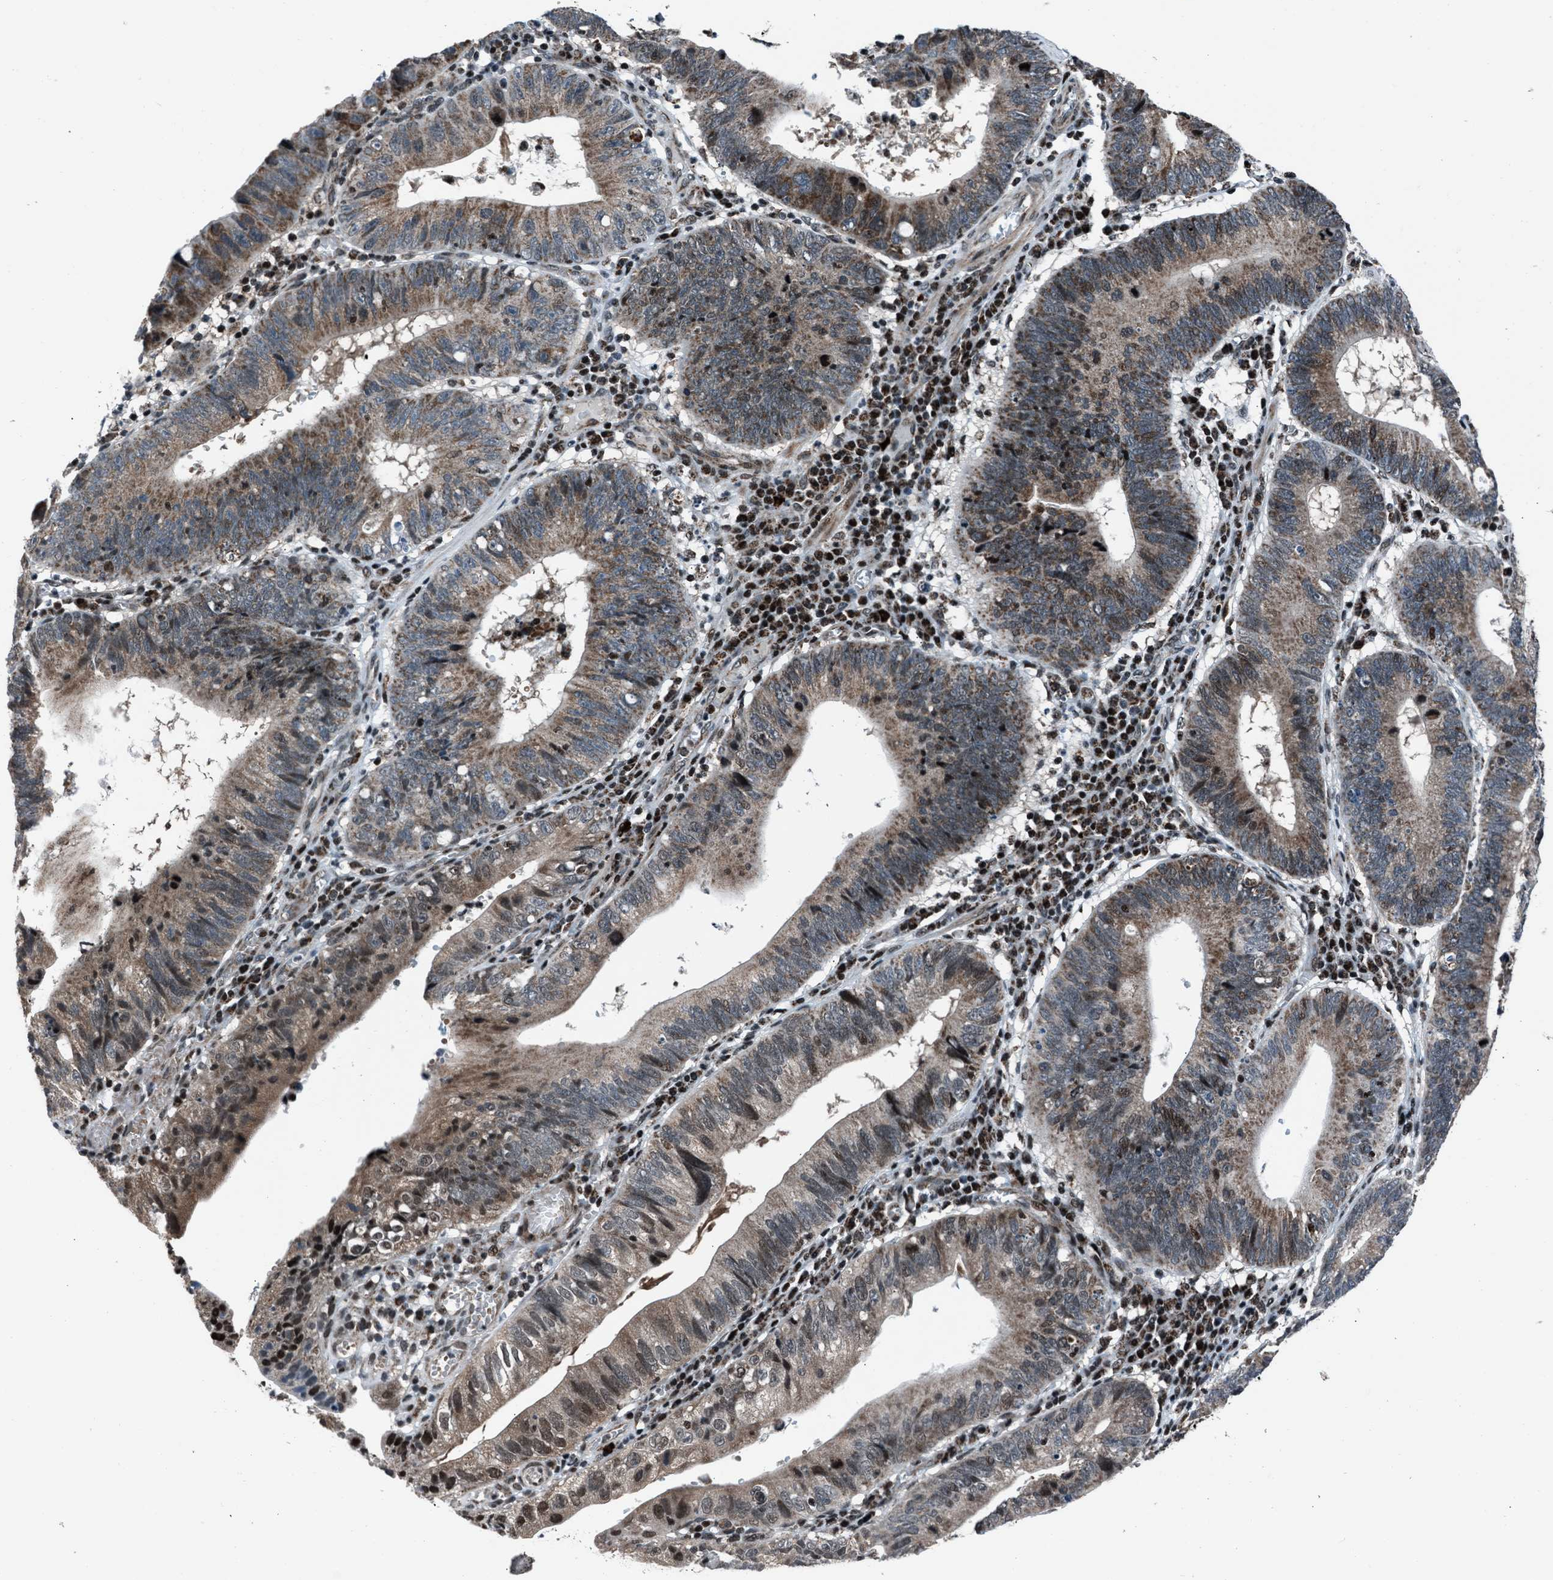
{"staining": {"intensity": "moderate", "quantity": ">75%", "location": "cytoplasmic/membranous"}, "tissue": "stomach cancer", "cell_type": "Tumor cells", "image_type": "cancer", "snomed": [{"axis": "morphology", "description": "Adenocarcinoma, NOS"}, {"axis": "topography", "description": "Stomach"}], "caption": "A micrograph of human stomach cancer (adenocarcinoma) stained for a protein demonstrates moderate cytoplasmic/membranous brown staining in tumor cells.", "gene": "MORC3", "patient": {"sex": "male", "age": 59}}